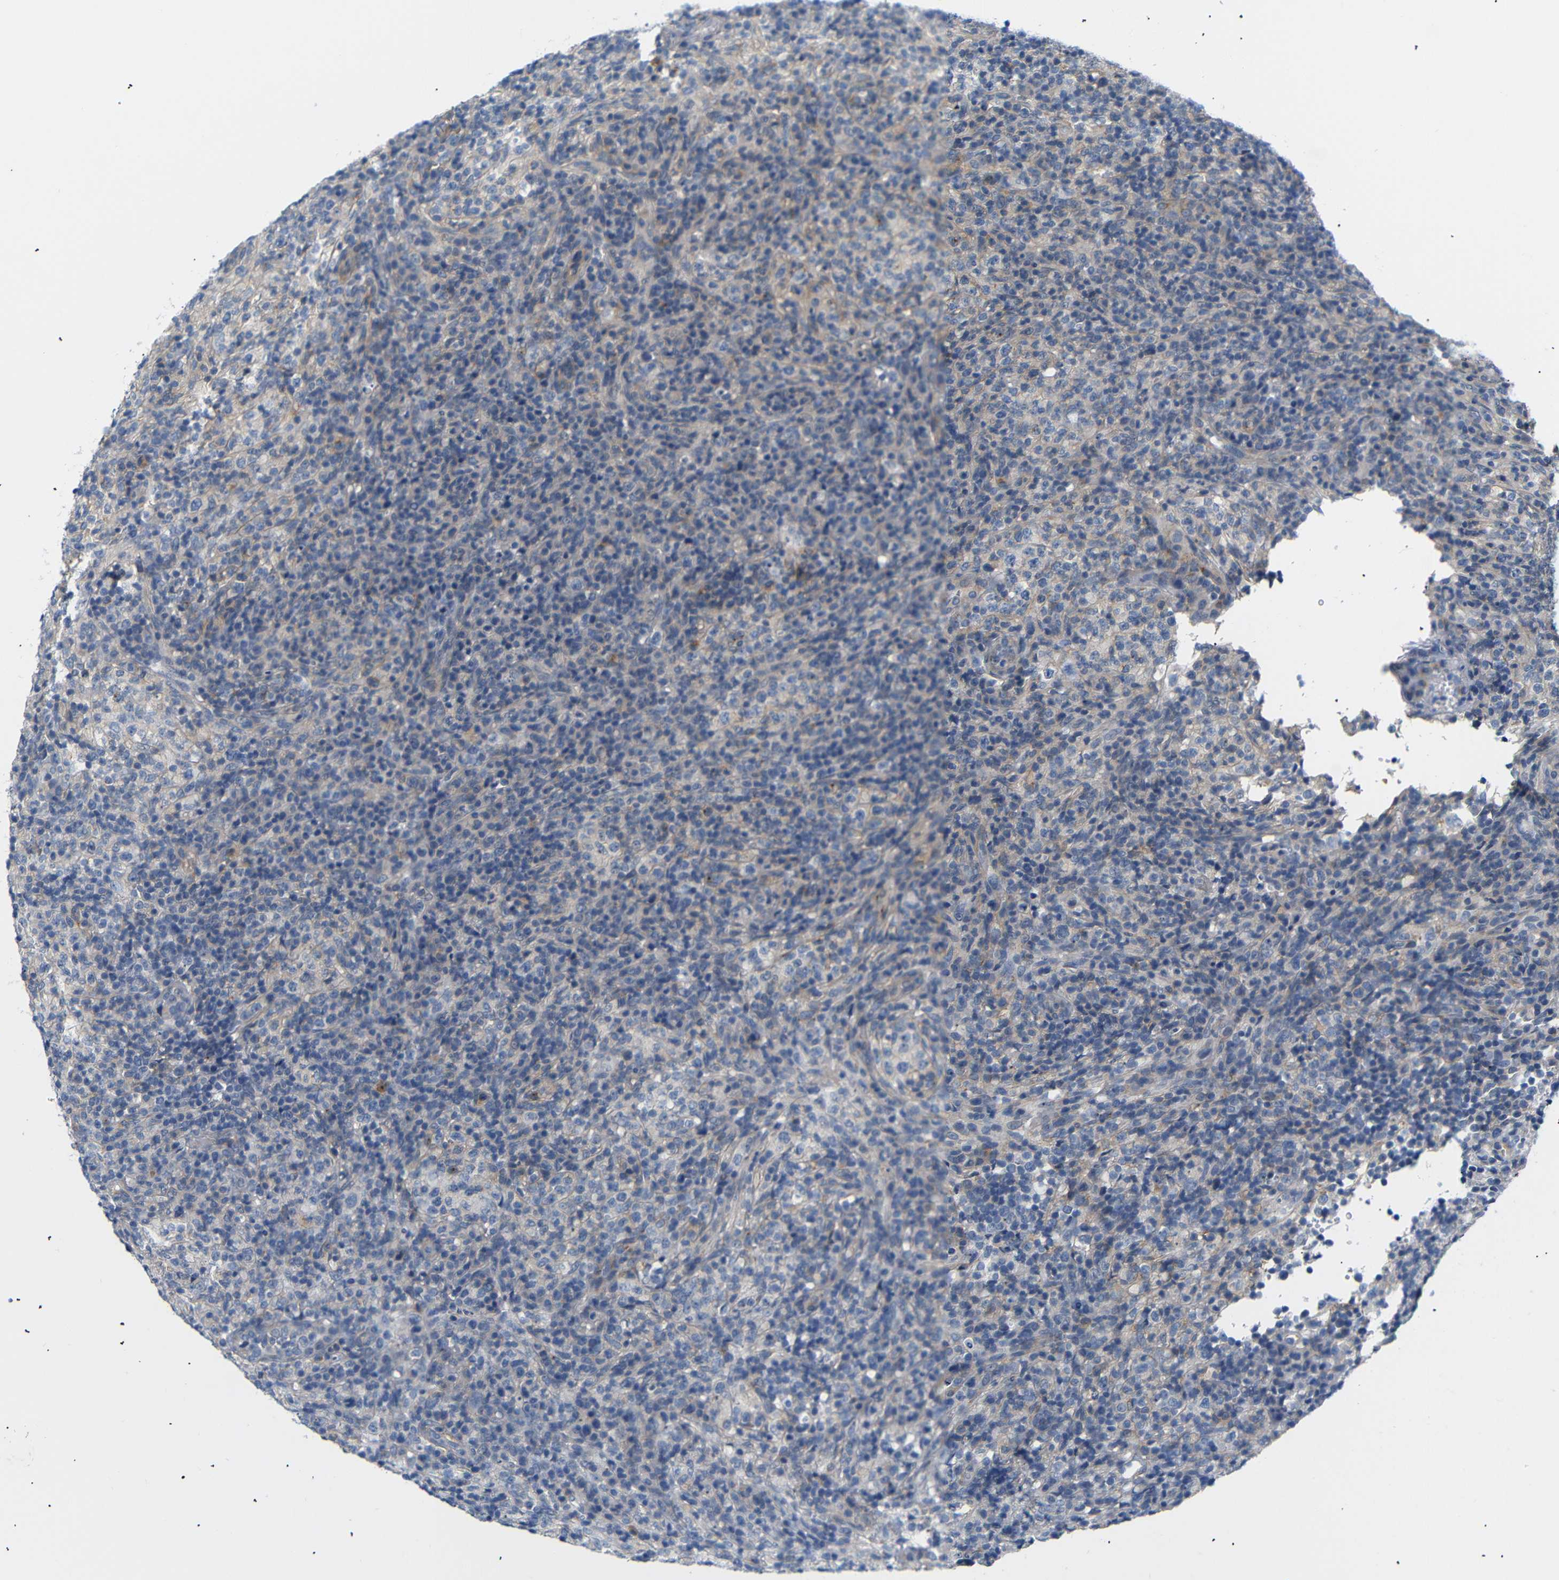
{"staining": {"intensity": "negative", "quantity": "none", "location": "none"}, "tissue": "lymphoma", "cell_type": "Tumor cells", "image_type": "cancer", "snomed": [{"axis": "morphology", "description": "Malignant lymphoma, non-Hodgkin's type, High grade"}, {"axis": "topography", "description": "Lymph node"}], "caption": "High magnification brightfield microscopy of lymphoma stained with DAB (3,3'-diaminobenzidine) (brown) and counterstained with hematoxylin (blue): tumor cells show no significant staining.", "gene": "STMN3", "patient": {"sex": "female", "age": 76}}